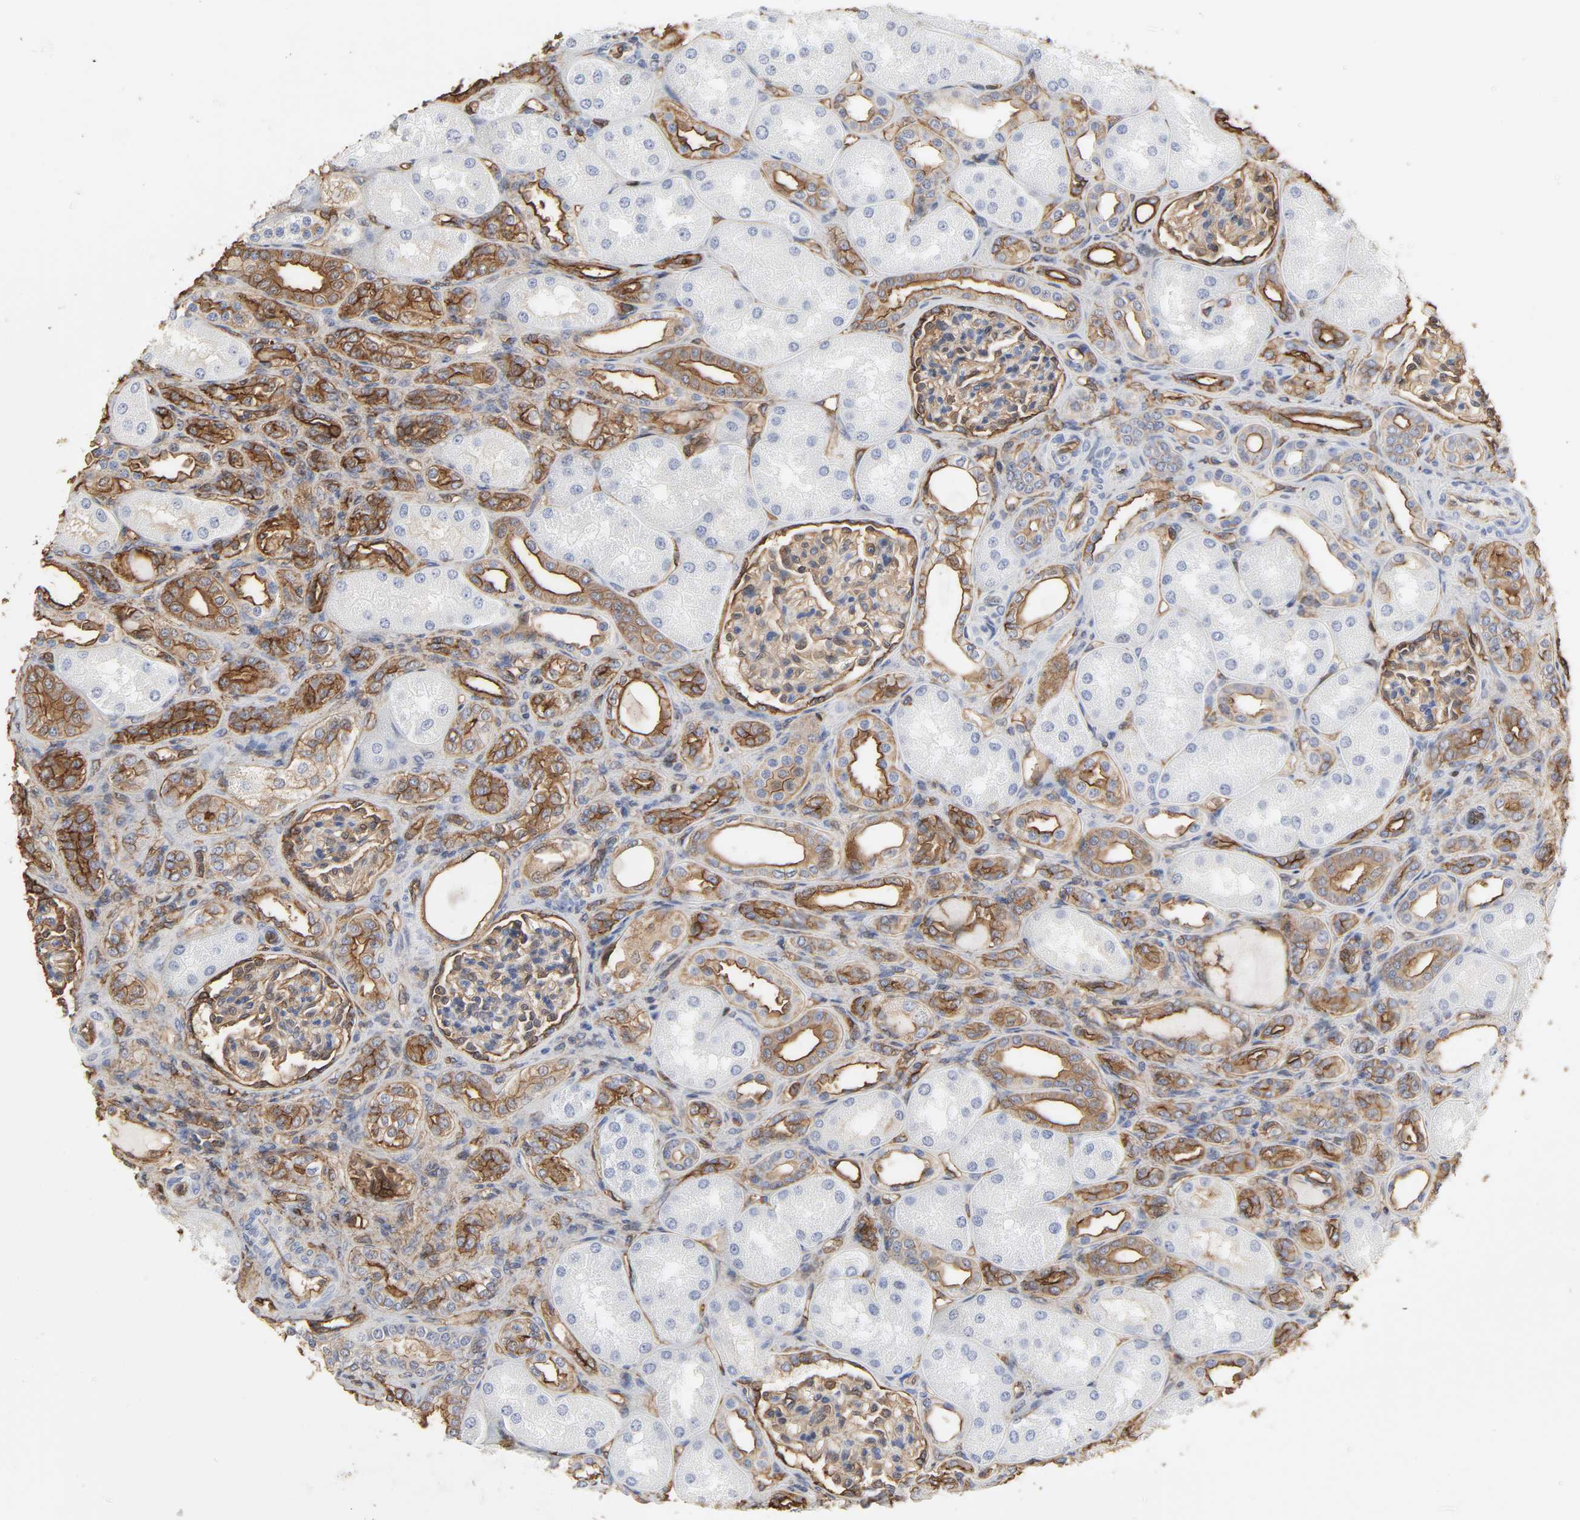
{"staining": {"intensity": "moderate", "quantity": ">75%", "location": "cytoplasmic/membranous"}, "tissue": "kidney", "cell_type": "Cells in glomeruli", "image_type": "normal", "snomed": [{"axis": "morphology", "description": "Normal tissue, NOS"}, {"axis": "topography", "description": "Kidney"}], "caption": "Unremarkable kidney exhibits moderate cytoplasmic/membranous expression in about >75% of cells in glomeruli, visualized by immunohistochemistry. Using DAB (brown) and hematoxylin (blue) stains, captured at high magnification using brightfield microscopy.", "gene": "ANXA2", "patient": {"sex": "male", "age": 7}}